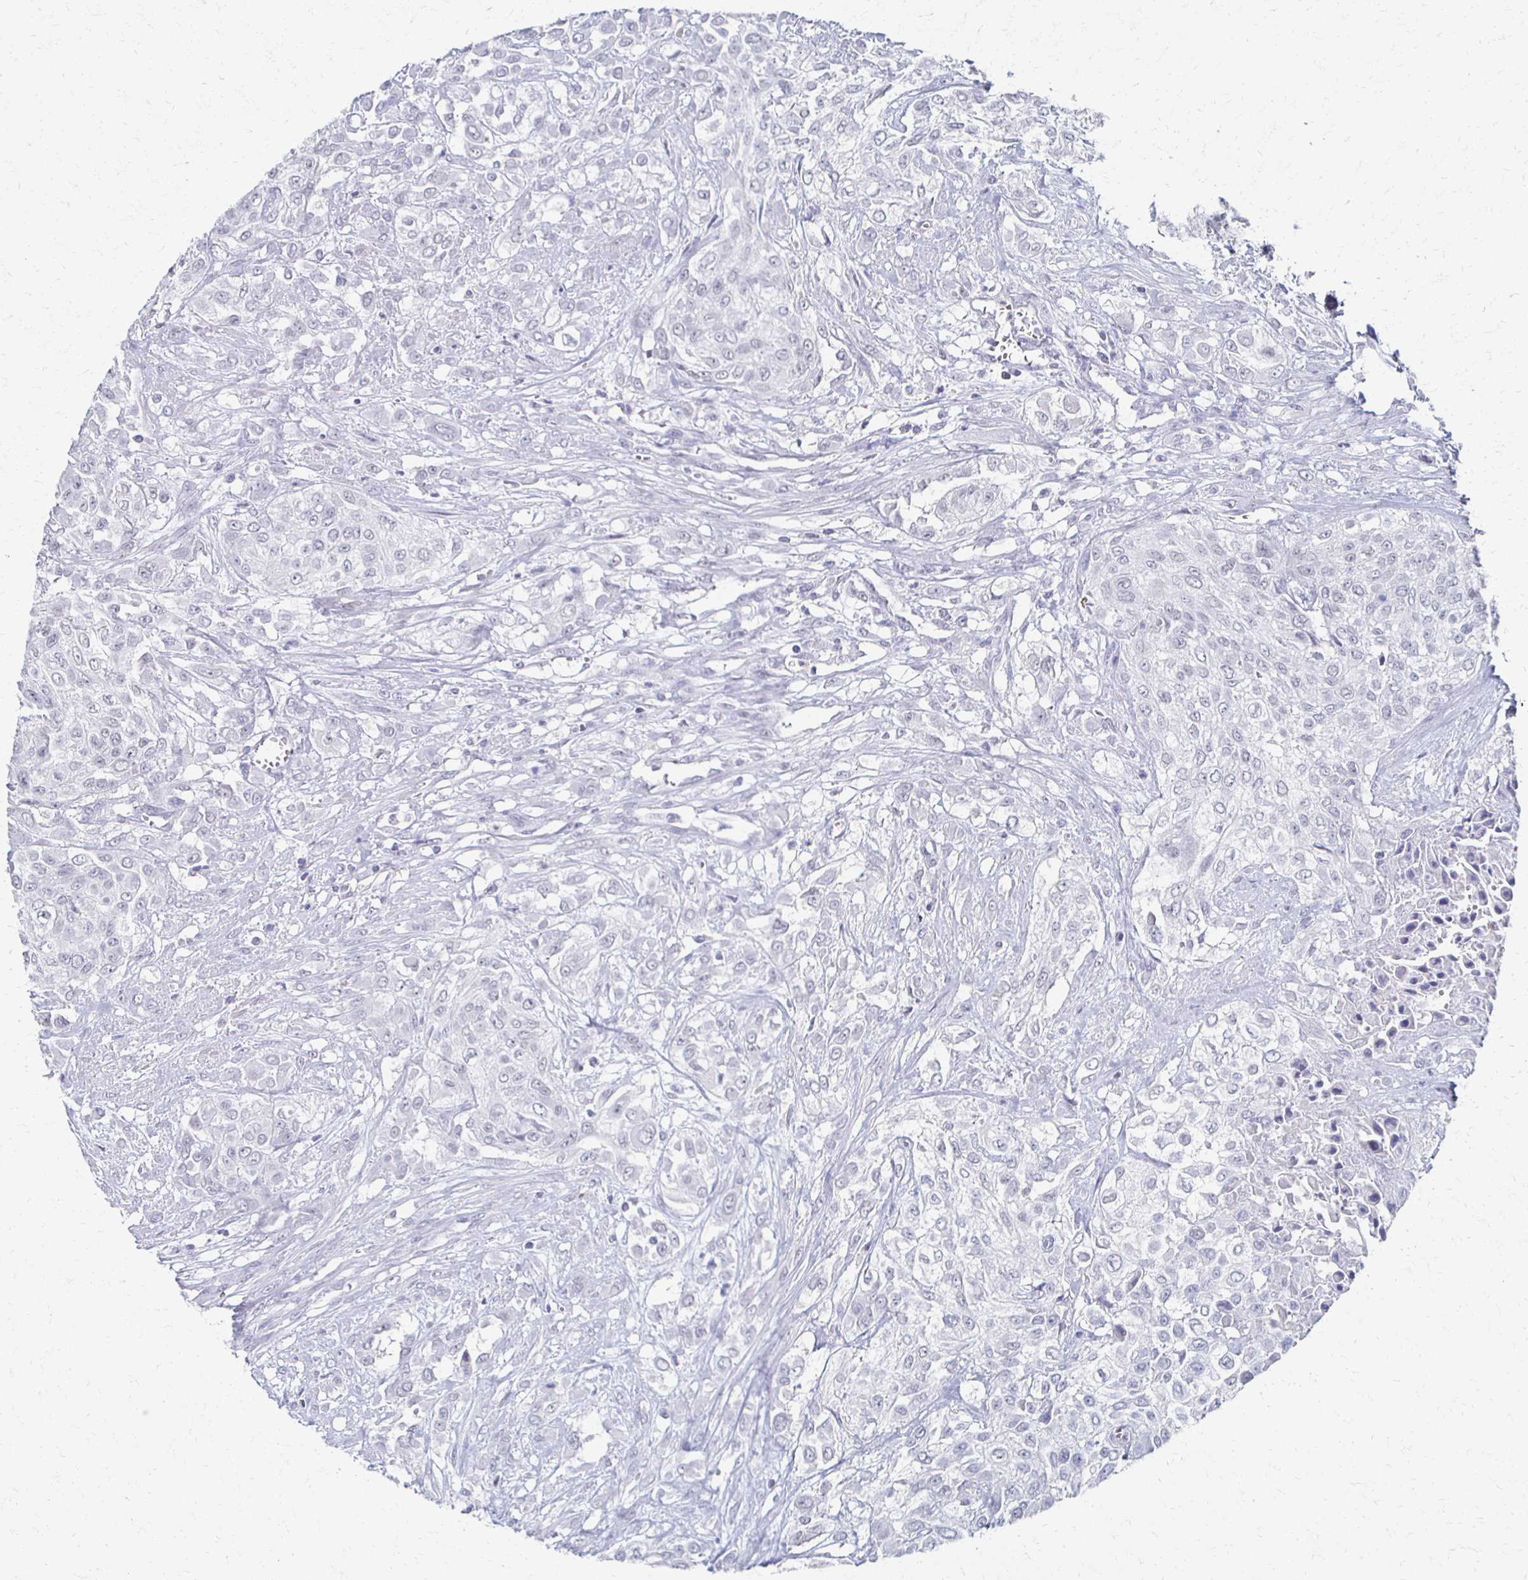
{"staining": {"intensity": "negative", "quantity": "none", "location": "none"}, "tissue": "urothelial cancer", "cell_type": "Tumor cells", "image_type": "cancer", "snomed": [{"axis": "morphology", "description": "Urothelial carcinoma, High grade"}, {"axis": "topography", "description": "Urinary bladder"}], "caption": "Photomicrograph shows no significant protein positivity in tumor cells of urothelial carcinoma (high-grade). Brightfield microscopy of IHC stained with DAB (3,3'-diaminobenzidine) (brown) and hematoxylin (blue), captured at high magnification.", "gene": "CXCR2", "patient": {"sex": "male", "age": 57}}